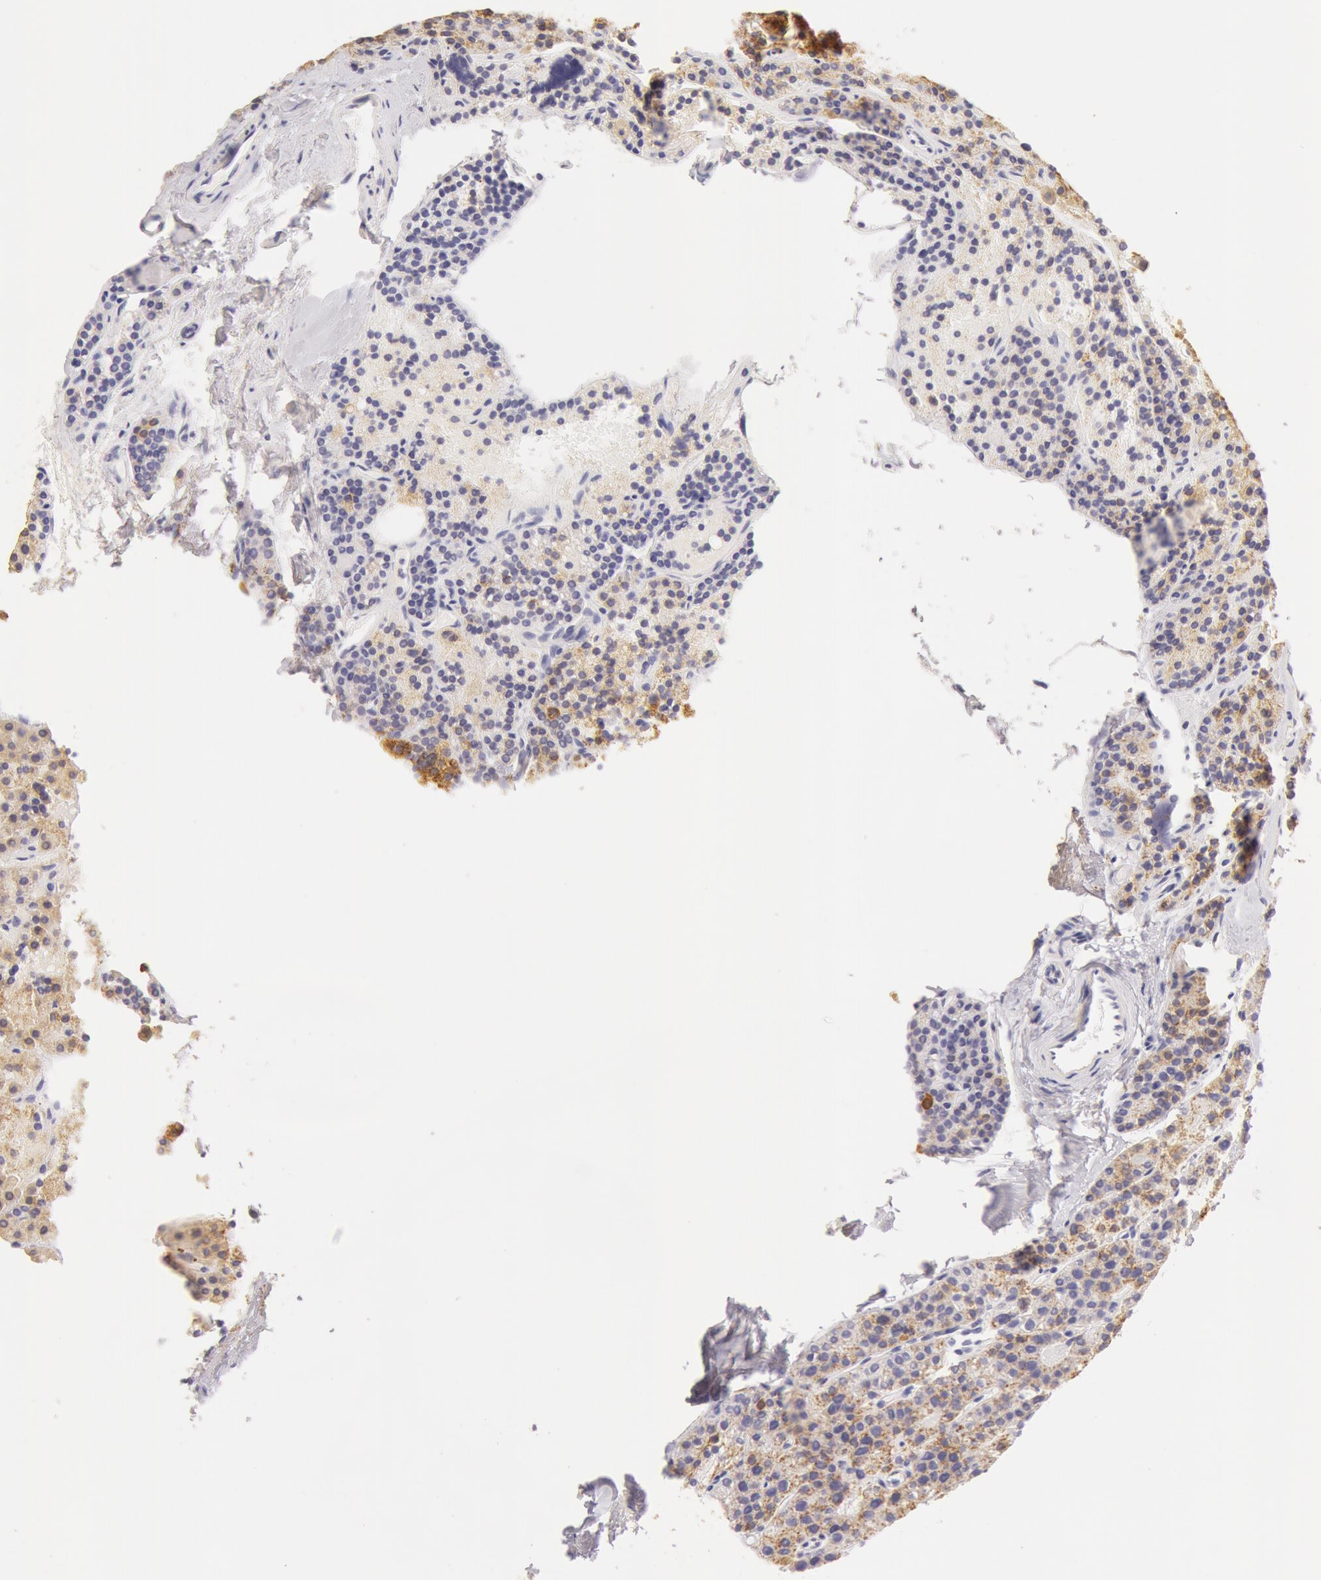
{"staining": {"intensity": "moderate", "quantity": "<25%", "location": "cytoplasmic/membranous"}, "tissue": "parathyroid gland", "cell_type": "Glandular cells", "image_type": "normal", "snomed": [{"axis": "morphology", "description": "Normal tissue, NOS"}, {"axis": "topography", "description": "Parathyroid gland"}], "caption": "DAB immunohistochemical staining of benign parathyroid gland displays moderate cytoplasmic/membranous protein expression in about <25% of glandular cells. (IHC, brightfield microscopy, high magnification).", "gene": "ATP5F1B", "patient": {"sex": "male", "age": 71}}